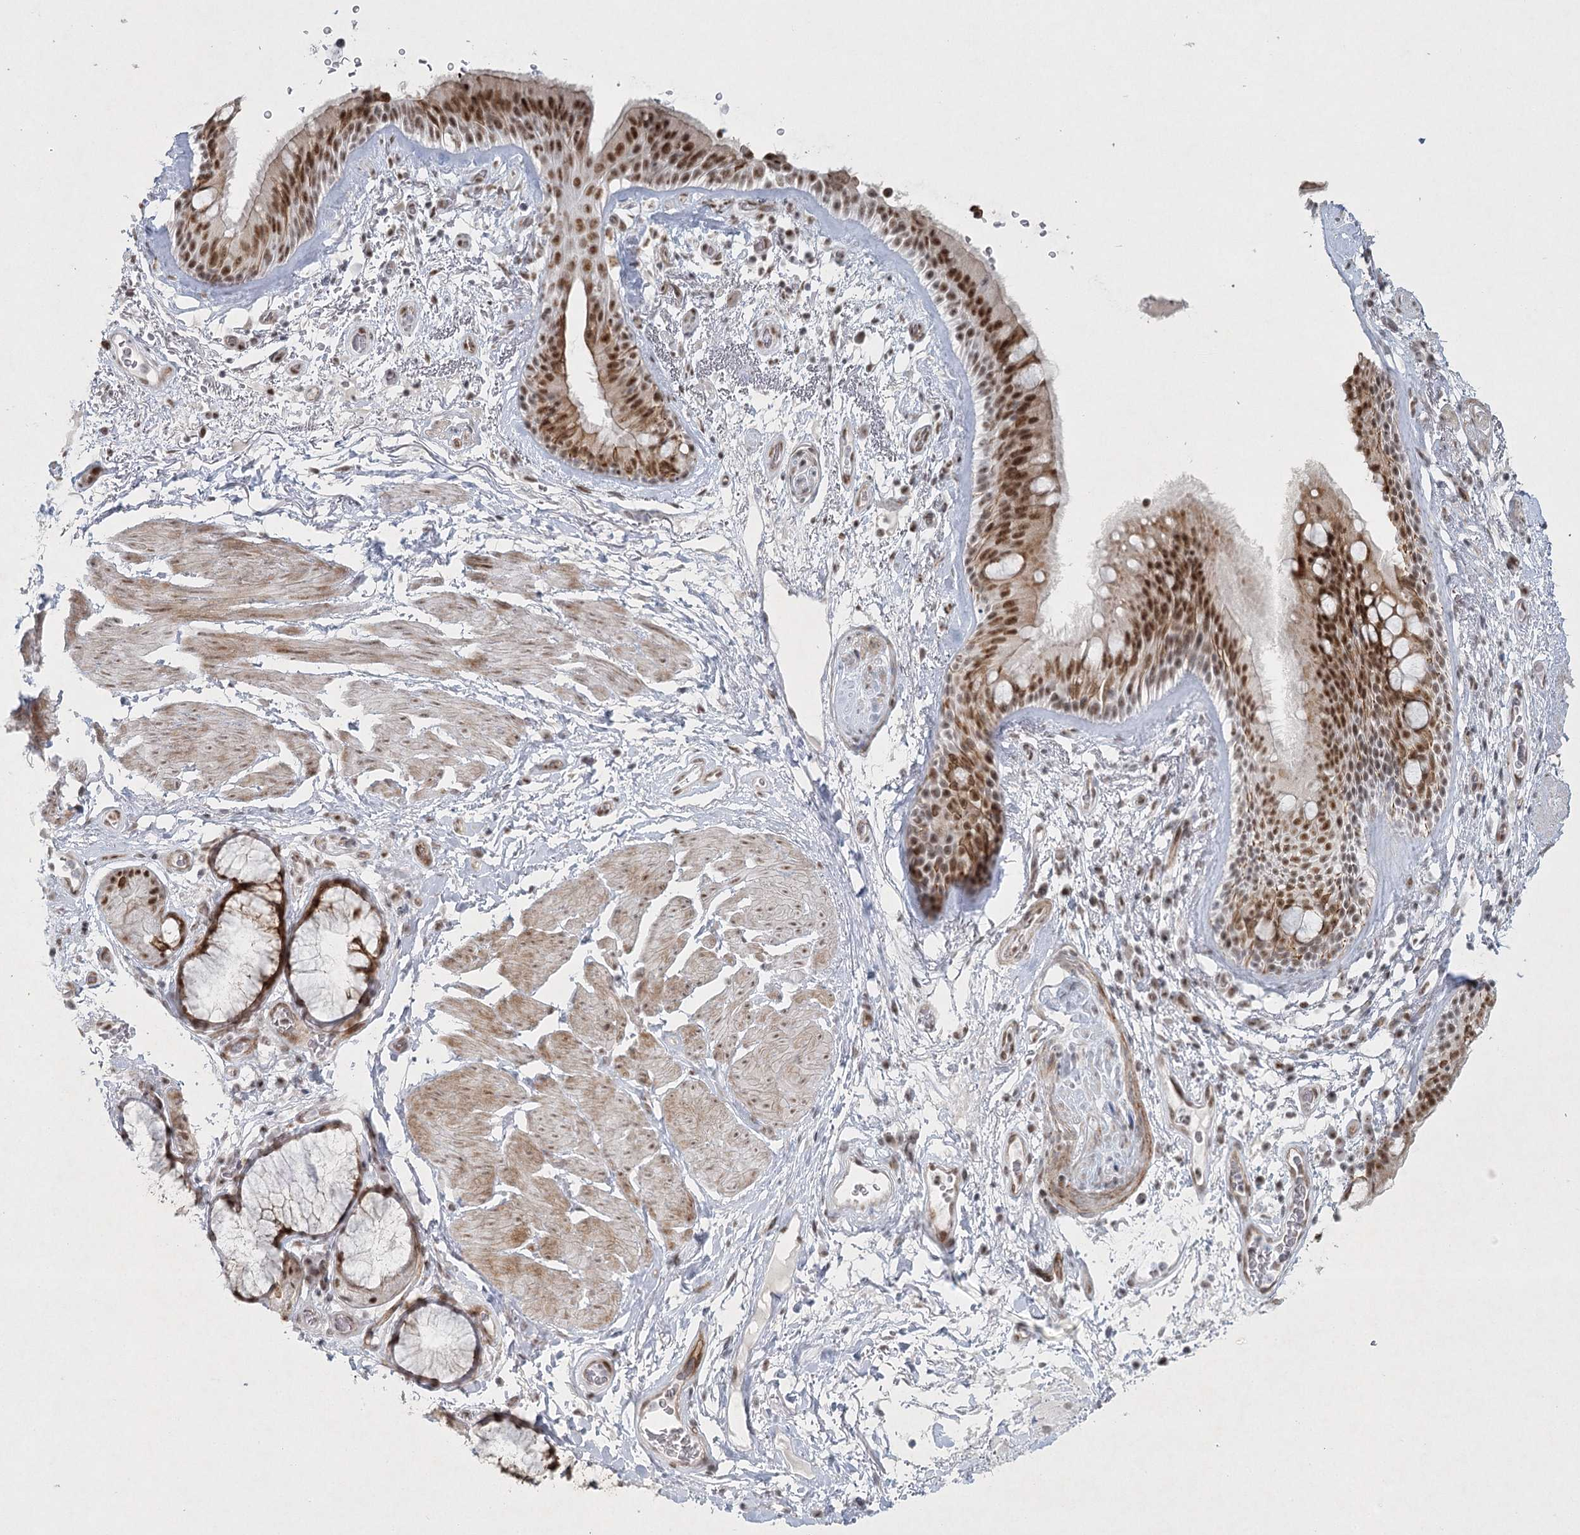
{"staining": {"intensity": "strong", "quantity": ">75%", "location": "nuclear"}, "tissue": "bronchus", "cell_type": "Respiratory epithelial cells", "image_type": "normal", "snomed": [{"axis": "morphology", "description": "Normal tissue, NOS"}, {"axis": "topography", "description": "Cartilage tissue"}], "caption": "Bronchus stained with IHC displays strong nuclear staining in about >75% of respiratory epithelial cells. (DAB (3,3'-diaminobenzidine) IHC with brightfield microscopy, high magnification).", "gene": "U2SURP", "patient": {"sex": "female", "age": 63}}